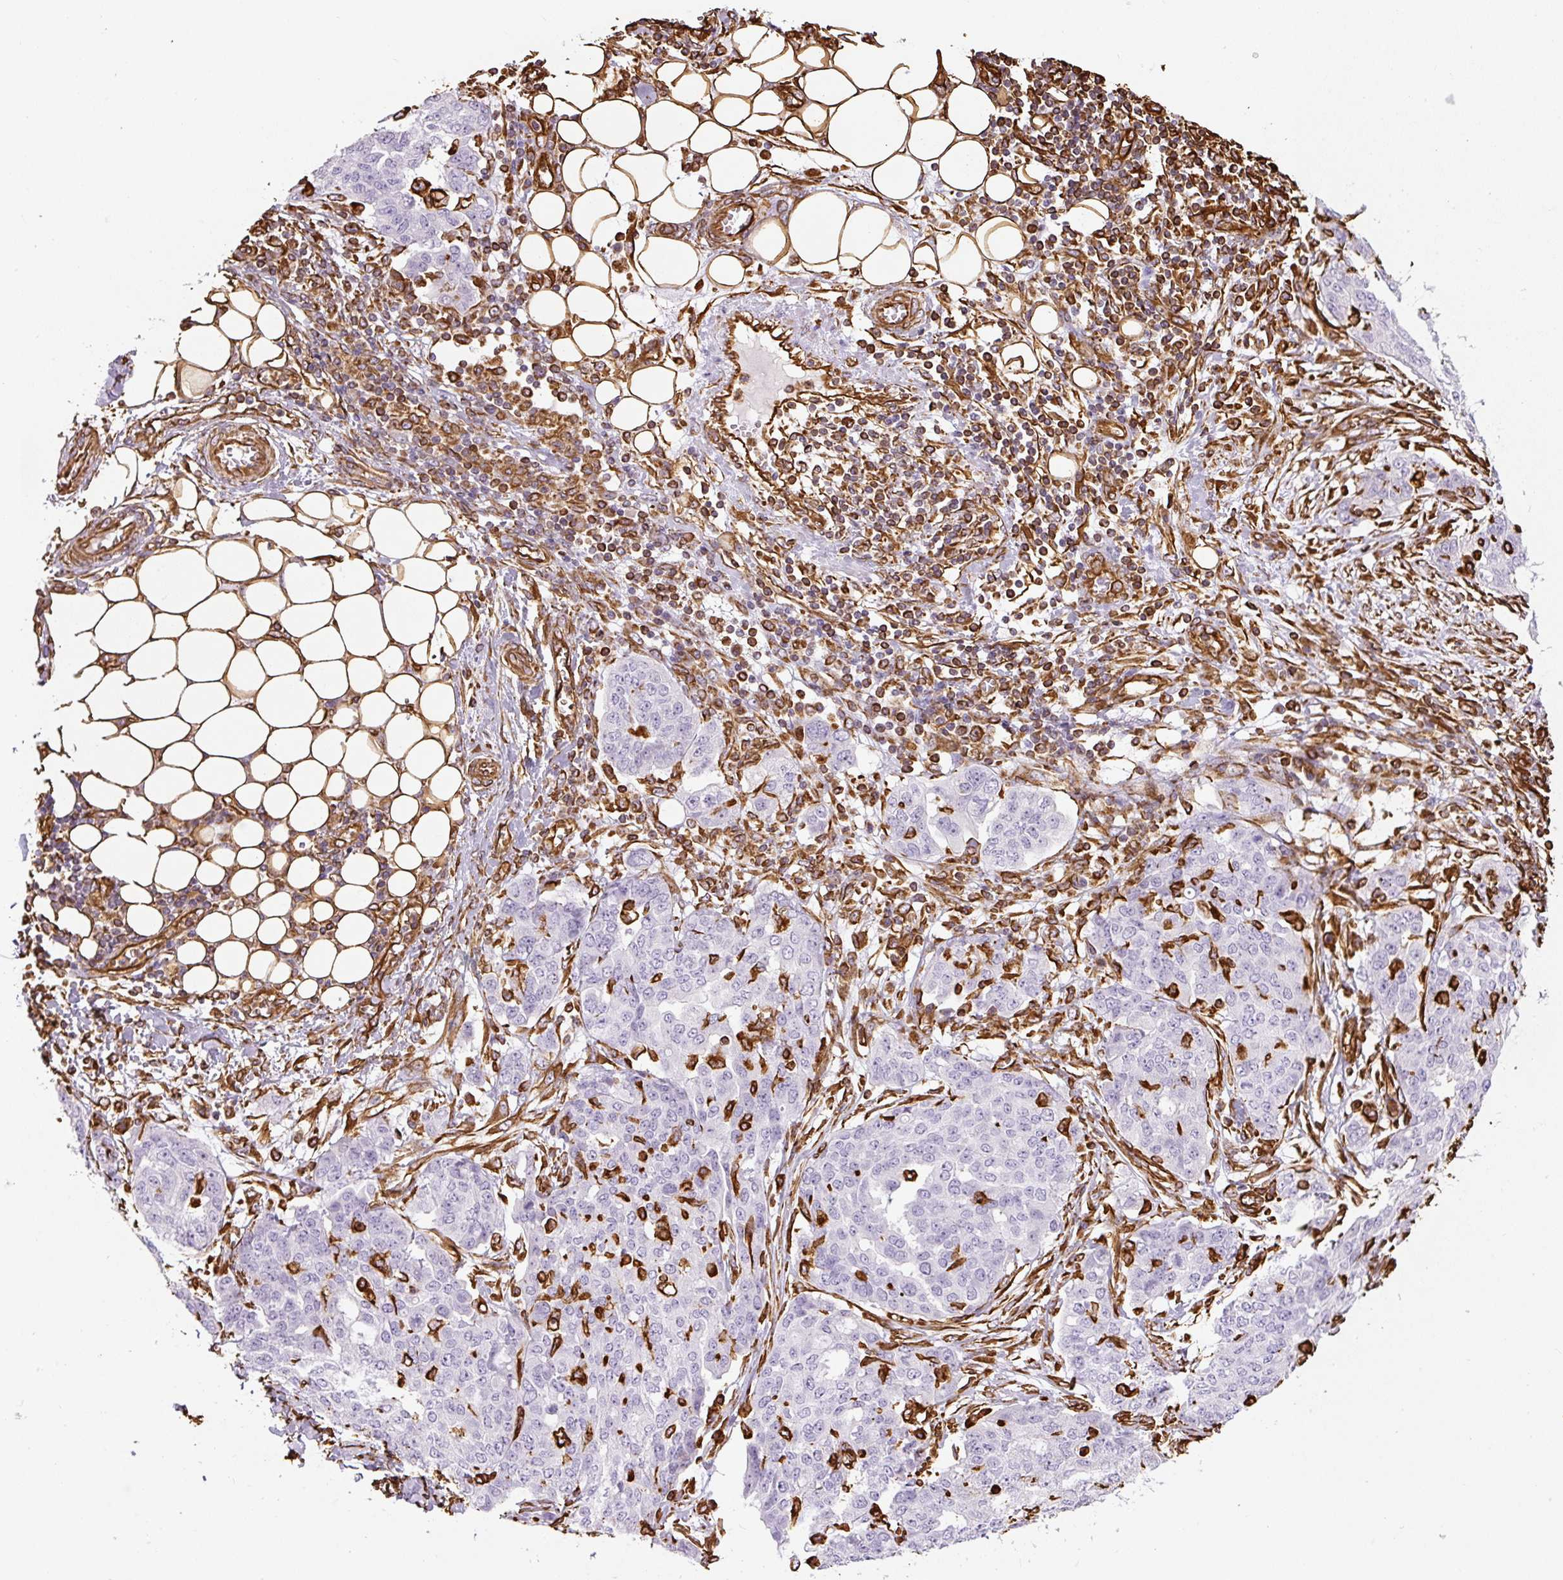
{"staining": {"intensity": "negative", "quantity": "none", "location": "none"}, "tissue": "ovarian cancer", "cell_type": "Tumor cells", "image_type": "cancer", "snomed": [{"axis": "morphology", "description": "Cystadenocarcinoma, serous, NOS"}, {"axis": "topography", "description": "Soft tissue"}, {"axis": "topography", "description": "Ovary"}], "caption": "High power microscopy image of an immunohistochemistry (IHC) histopathology image of ovarian cancer (serous cystadenocarcinoma), revealing no significant positivity in tumor cells.", "gene": "VIM", "patient": {"sex": "female", "age": 57}}